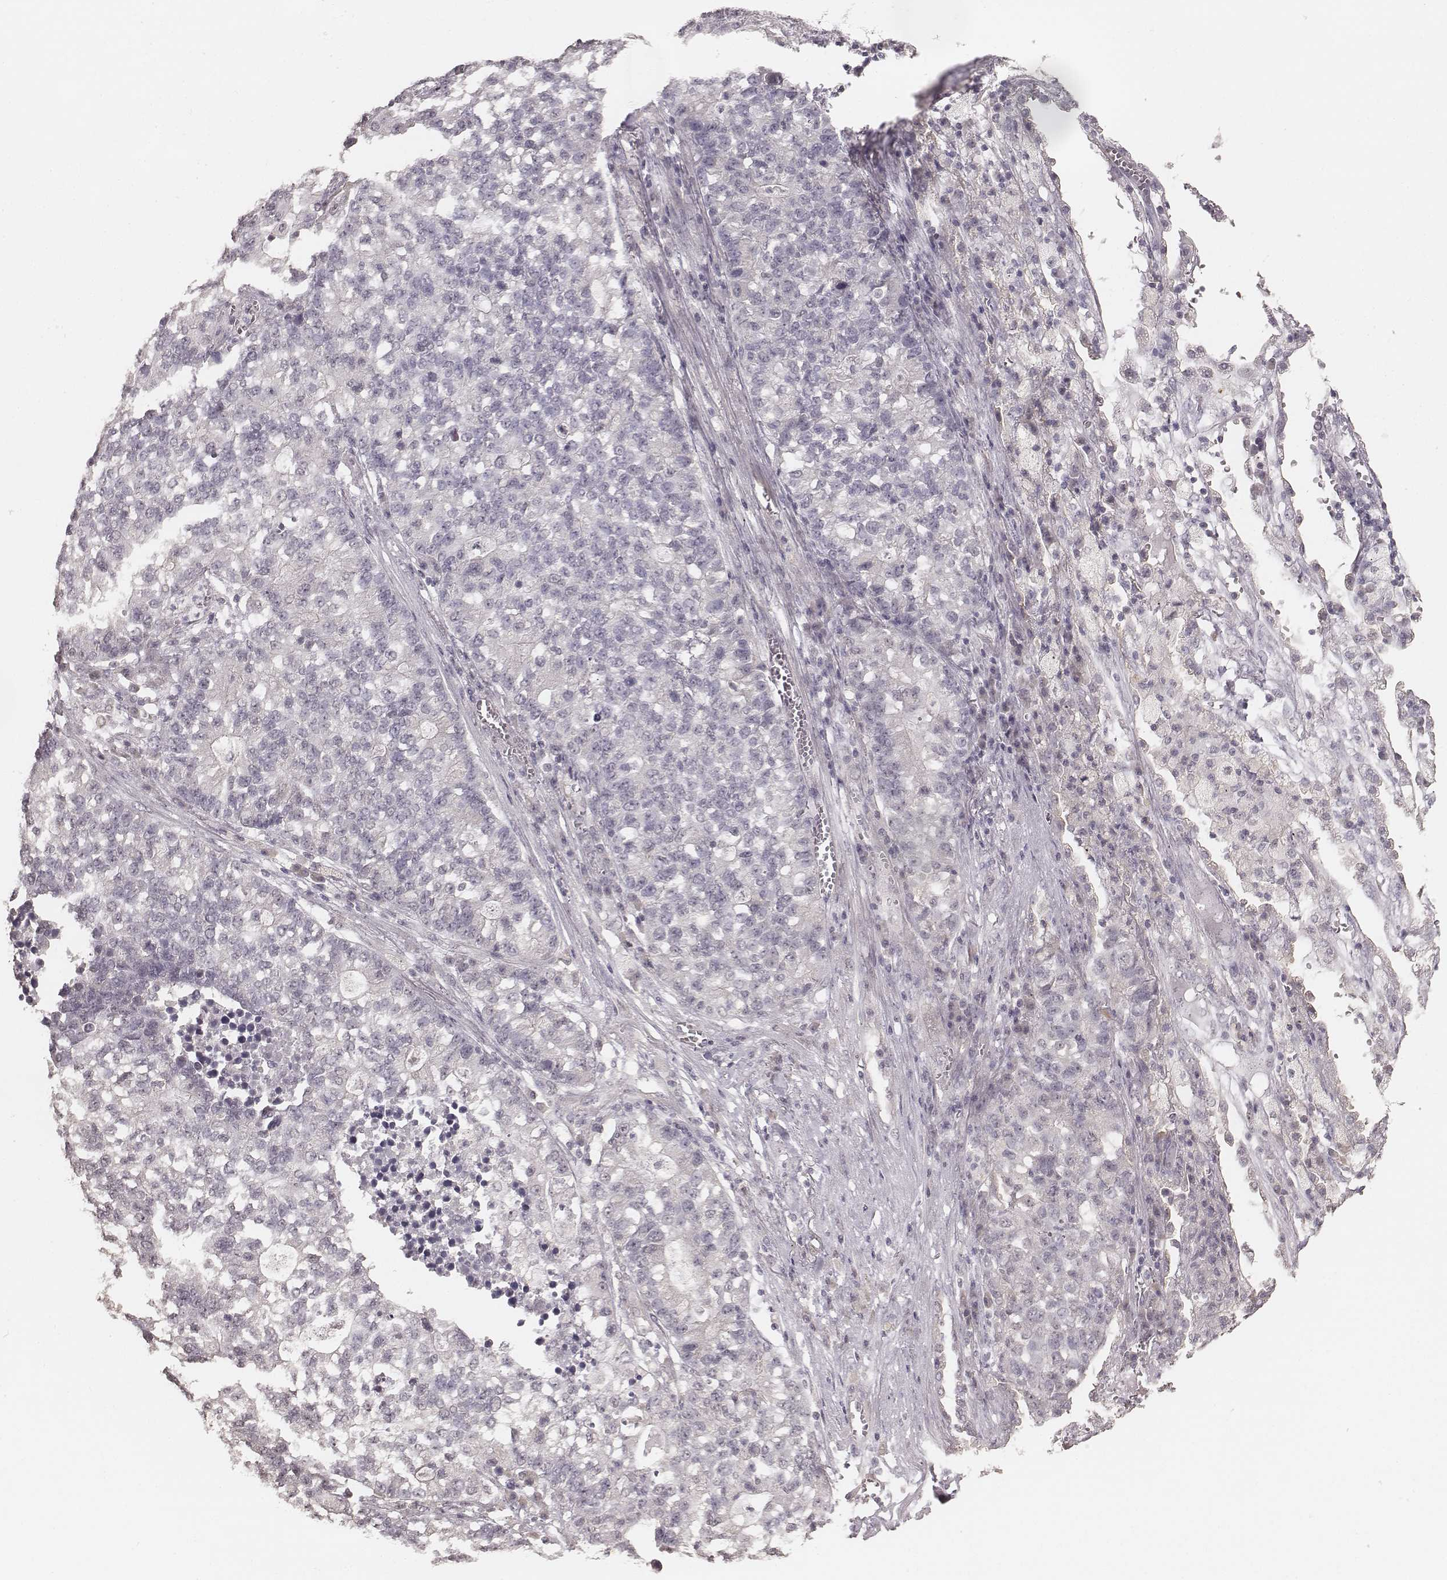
{"staining": {"intensity": "negative", "quantity": "none", "location": "none"}, "tissue": "lung cancer", "cell_type": "Tumor cells", "image_type": "cancer", "snomed": [{"axis": "morphology", "description": "Adenocarcinoma, NOS"}, {"axis": "topography", "description": "Lung"}], "caption": "This is an immunohistochemistry photomicrograph of lung cancer. There is no positivity in tumor cells.", "gene": "LY6K", "patient": {"sex": "male", "age": 57}}